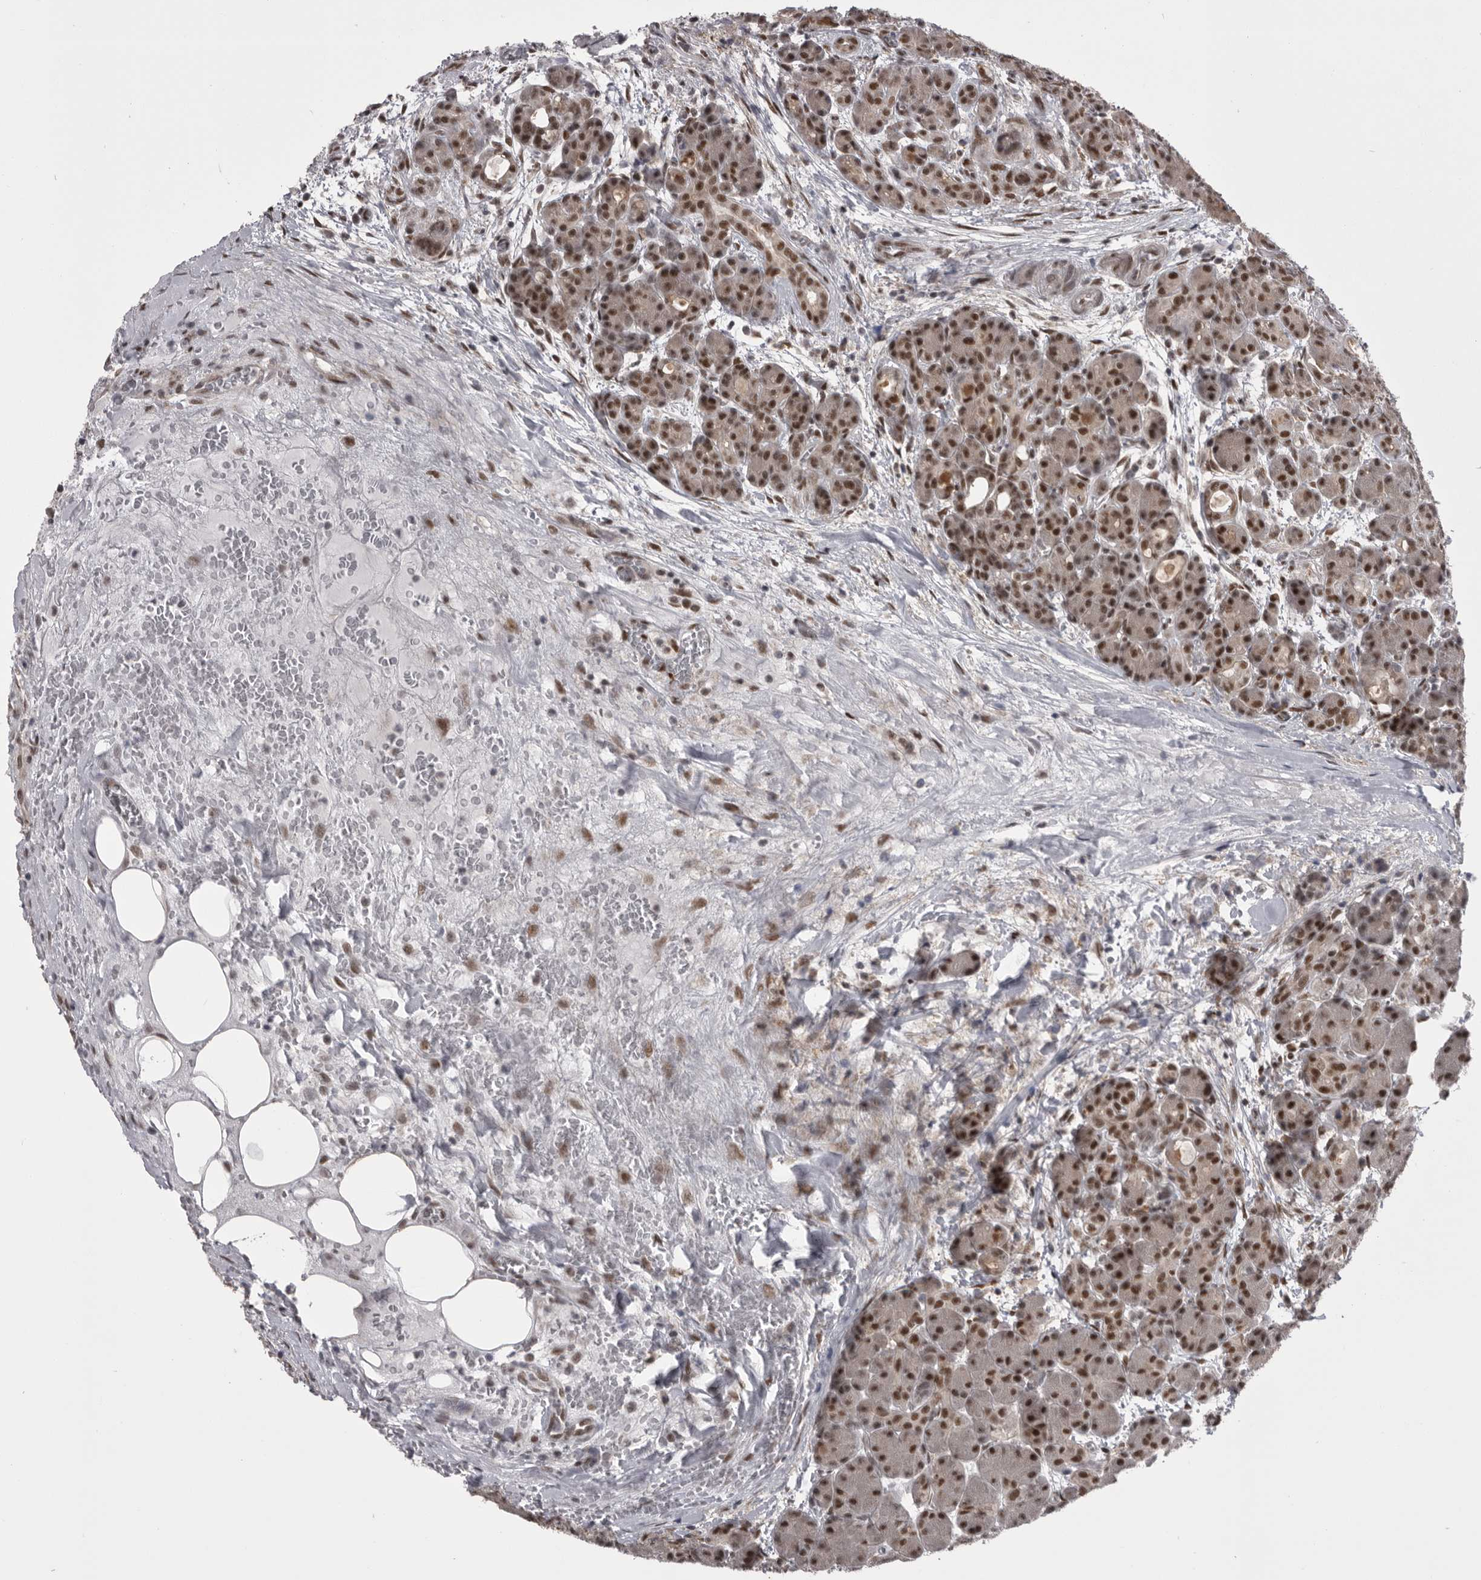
{"staining": {"intensity": "strong", "quantity": ">75%", "location": "nuclear"}, "tissue": "pancreas", "cell_type": "Exocrine glandular cells", "image_type": "normal", "snomed": [{"axis": "morphology", "description": "Normal tissue, NOS"}, {"axis": "topography", "description": "Pancreas"}], "caption": "This is an image of immunohistochemistry staining of normal pancreas, which shows strong positivity in the nuclear of exocrine glandular cells.", "gene": "MEPCE", "patient": {"sex": "male", "age": 63}}